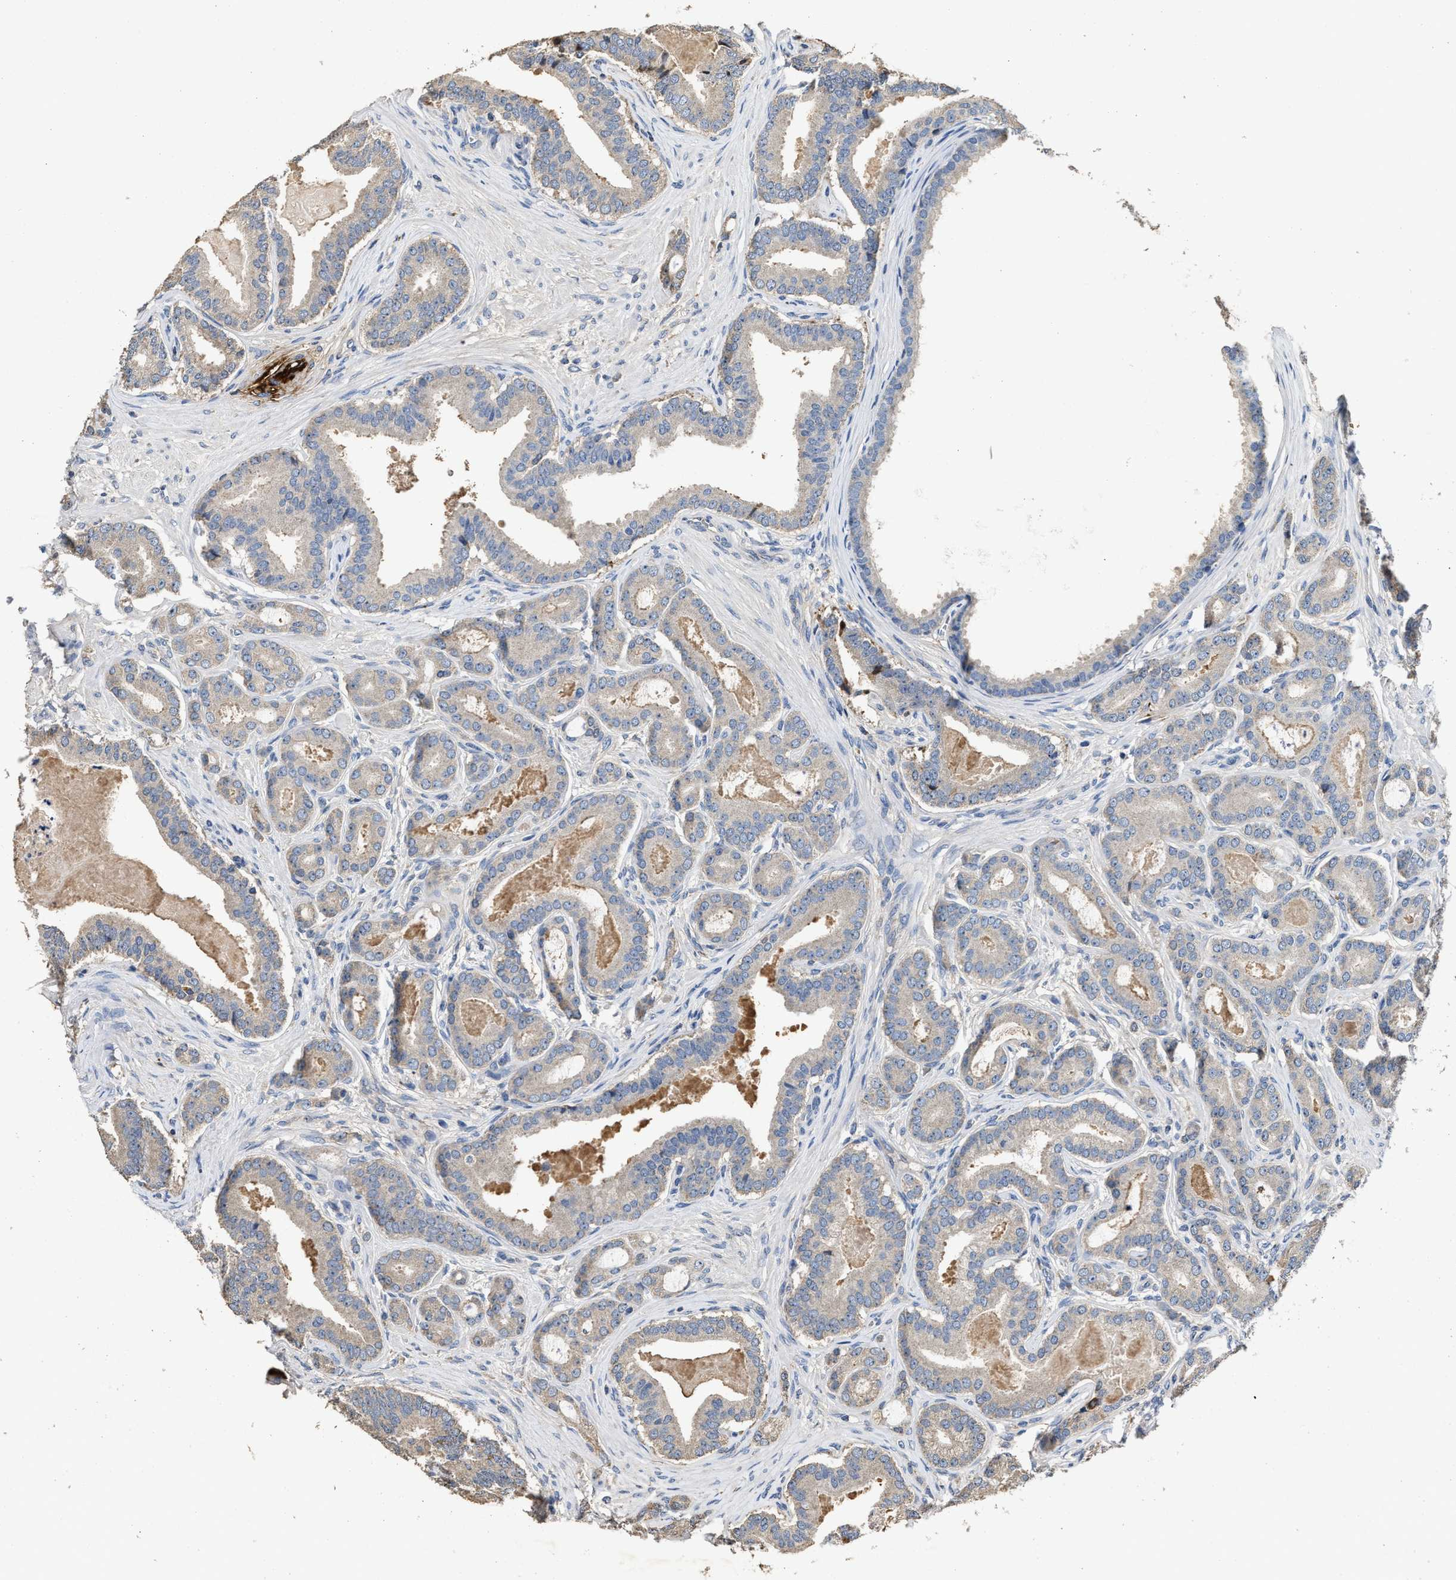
{"staining": {"intensity": "negative", "quantity": "none", "location": "none"}, "tissue": "prostate cancer", "cell_type": "Tumor cells", "image_type": "cancer", "snomed": [{"axis": "morphology", "description": "Adenocarcinoma, High grade"}, {"axis": "topography", "description": "Prostate"}], "caption": "High magnification brightfield microscopy of prostate cancer stained with DAB (3,3'-diaminobenzidine) (brown) and counterstained with hematoxylin (blue): tumor cells show no significant expression. Brightfield microscopy of IHC stained with DAB (3,3'-diaminobenzidine) (brown) and hematoxylin (blue), captured at high magnification.", "gene": "C3", "patient": {"sex": "male", "age": 60}}